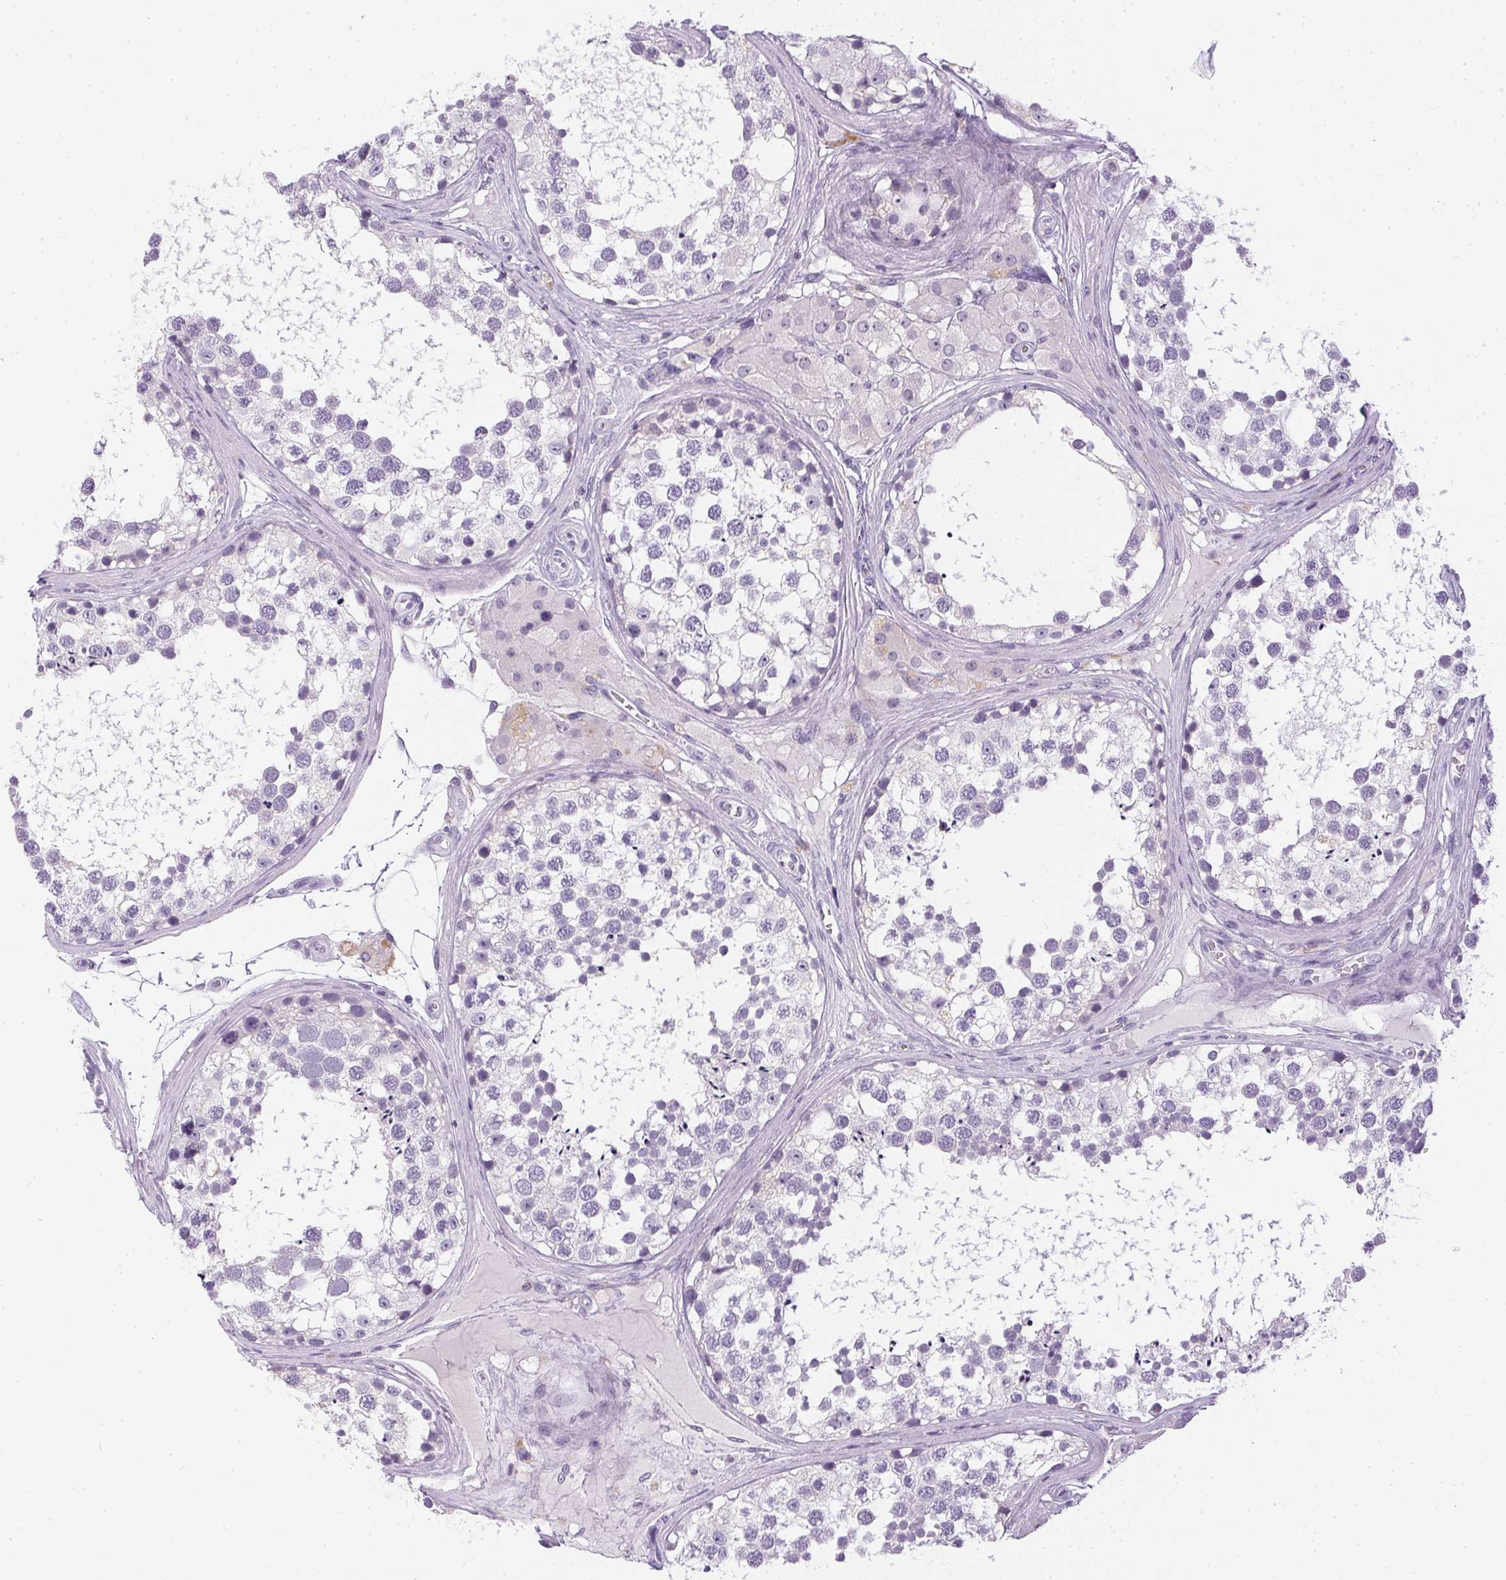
{"staining": {"intensity": "negative", "quantity": "none", "location": "none"}, "tissue": "testis", "cell_type": "Cells in seminiferous ducts", "image_type": "normal", "snomed": [{"axis": "morphology", "description": "Normal tissue, NOS"}, {"axis": "morphology", "description": "Seminoma, NOS"}, {"axis": "topography", "description": "Testis"}], "caption": "Immunohistochemistry photomicrograph of unremarkable human testis stained for a protein (brown), which demonstrates no positivity in cells in seminiferous ducts.", "gene": "PPY", "patient": {"sex": "male", "age": 65}}